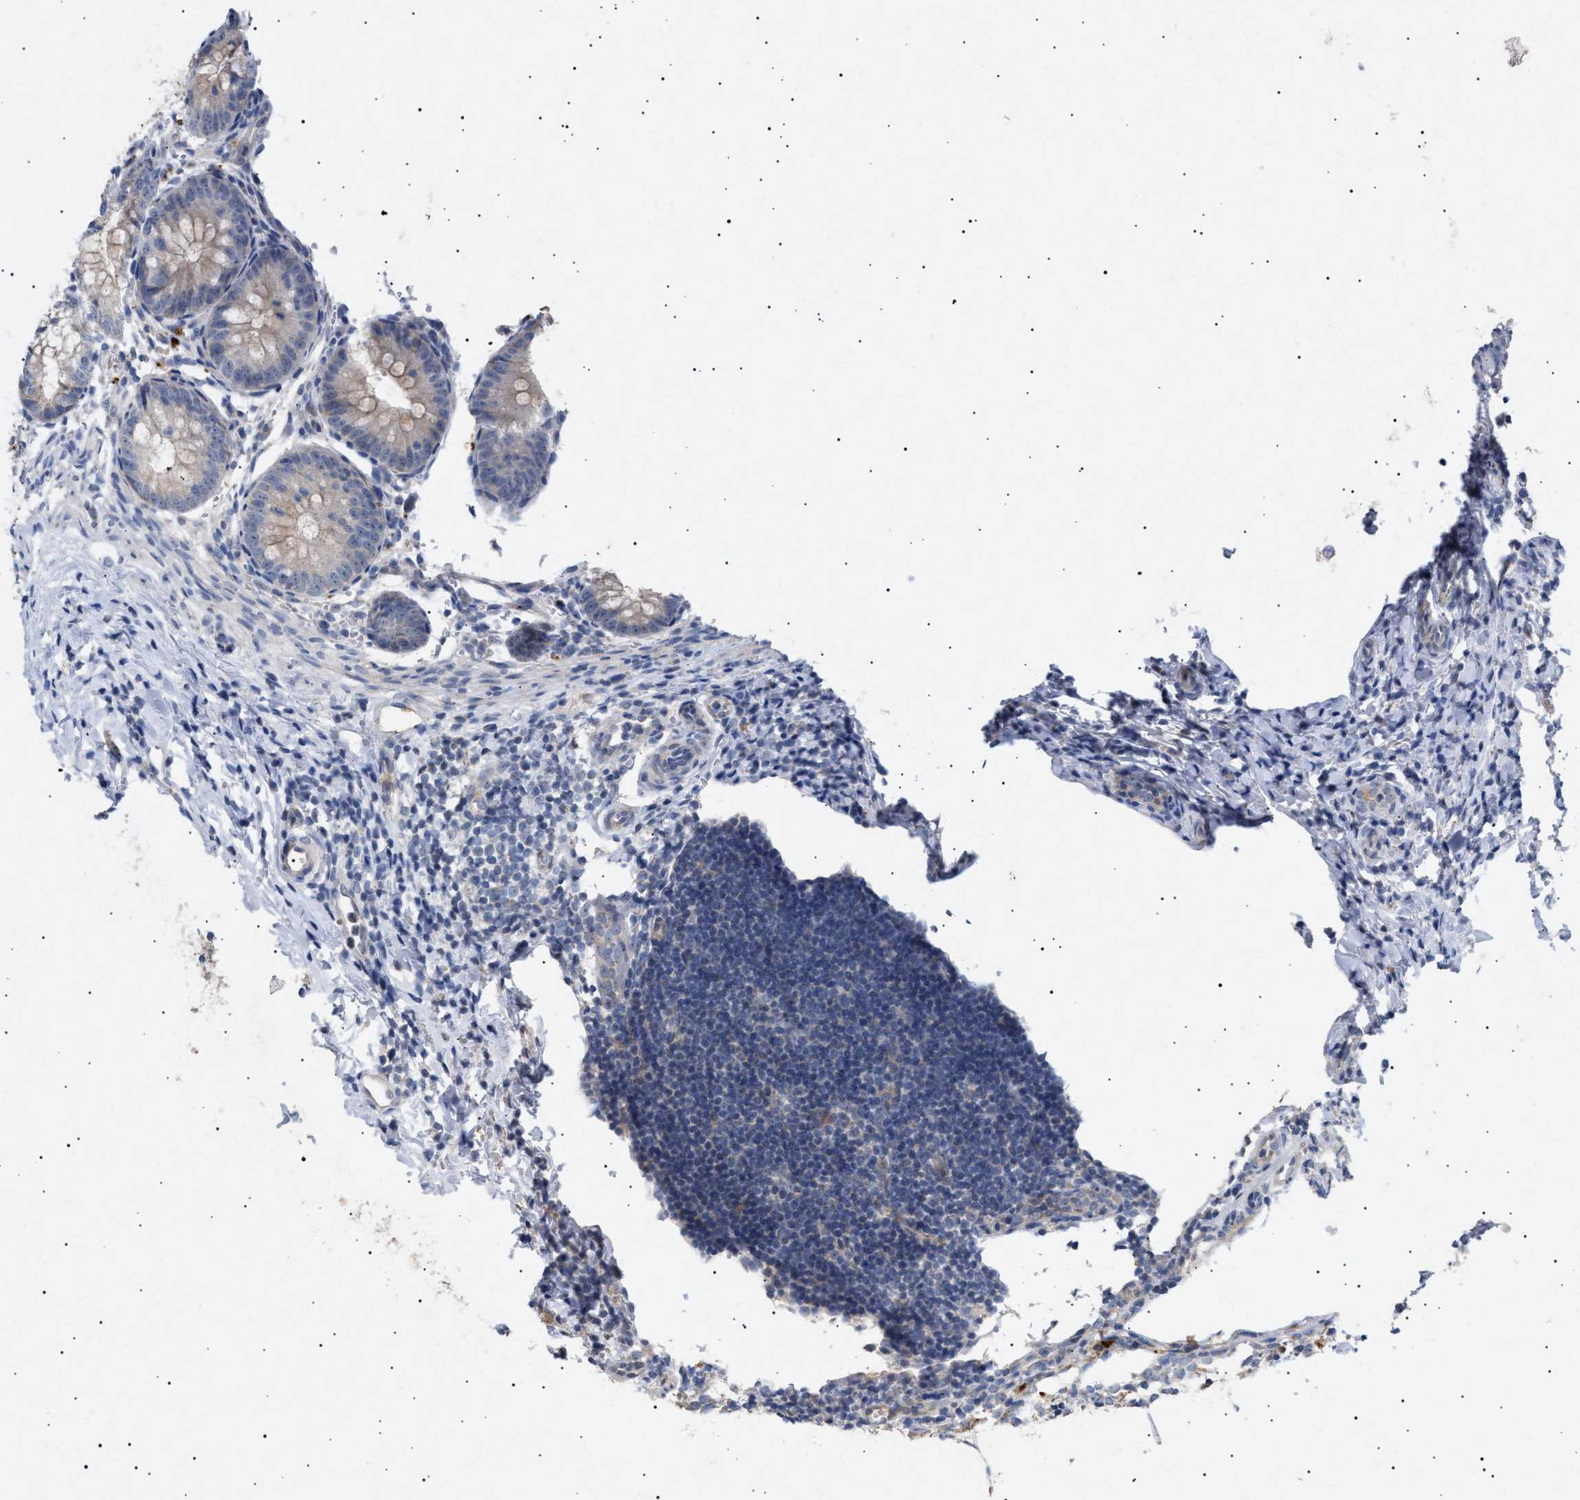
{"staining": {"intensity": "weak", "quantity": "25%-75%", "location": "cytoplasmic/membranous"}, "tissue": "appendix", "cell_type": "Glandular cells", "image_type": "normal", "snomed": [{"axis": "morphology", "description": "Normal tissue, NOS"}, {"axis": "topography", "description": "Appendix"}], "caption": "A histopathology image of human appendix stained for a protein shows weak cytoplasmic/membranous brown staining in glandular cells. (DAB (3,3'-diaminobenzidine) IHC with brightfield microscopy, high magnification).", "gene": "SIRT5", "patient": {"sex": "male", "age": 1}}